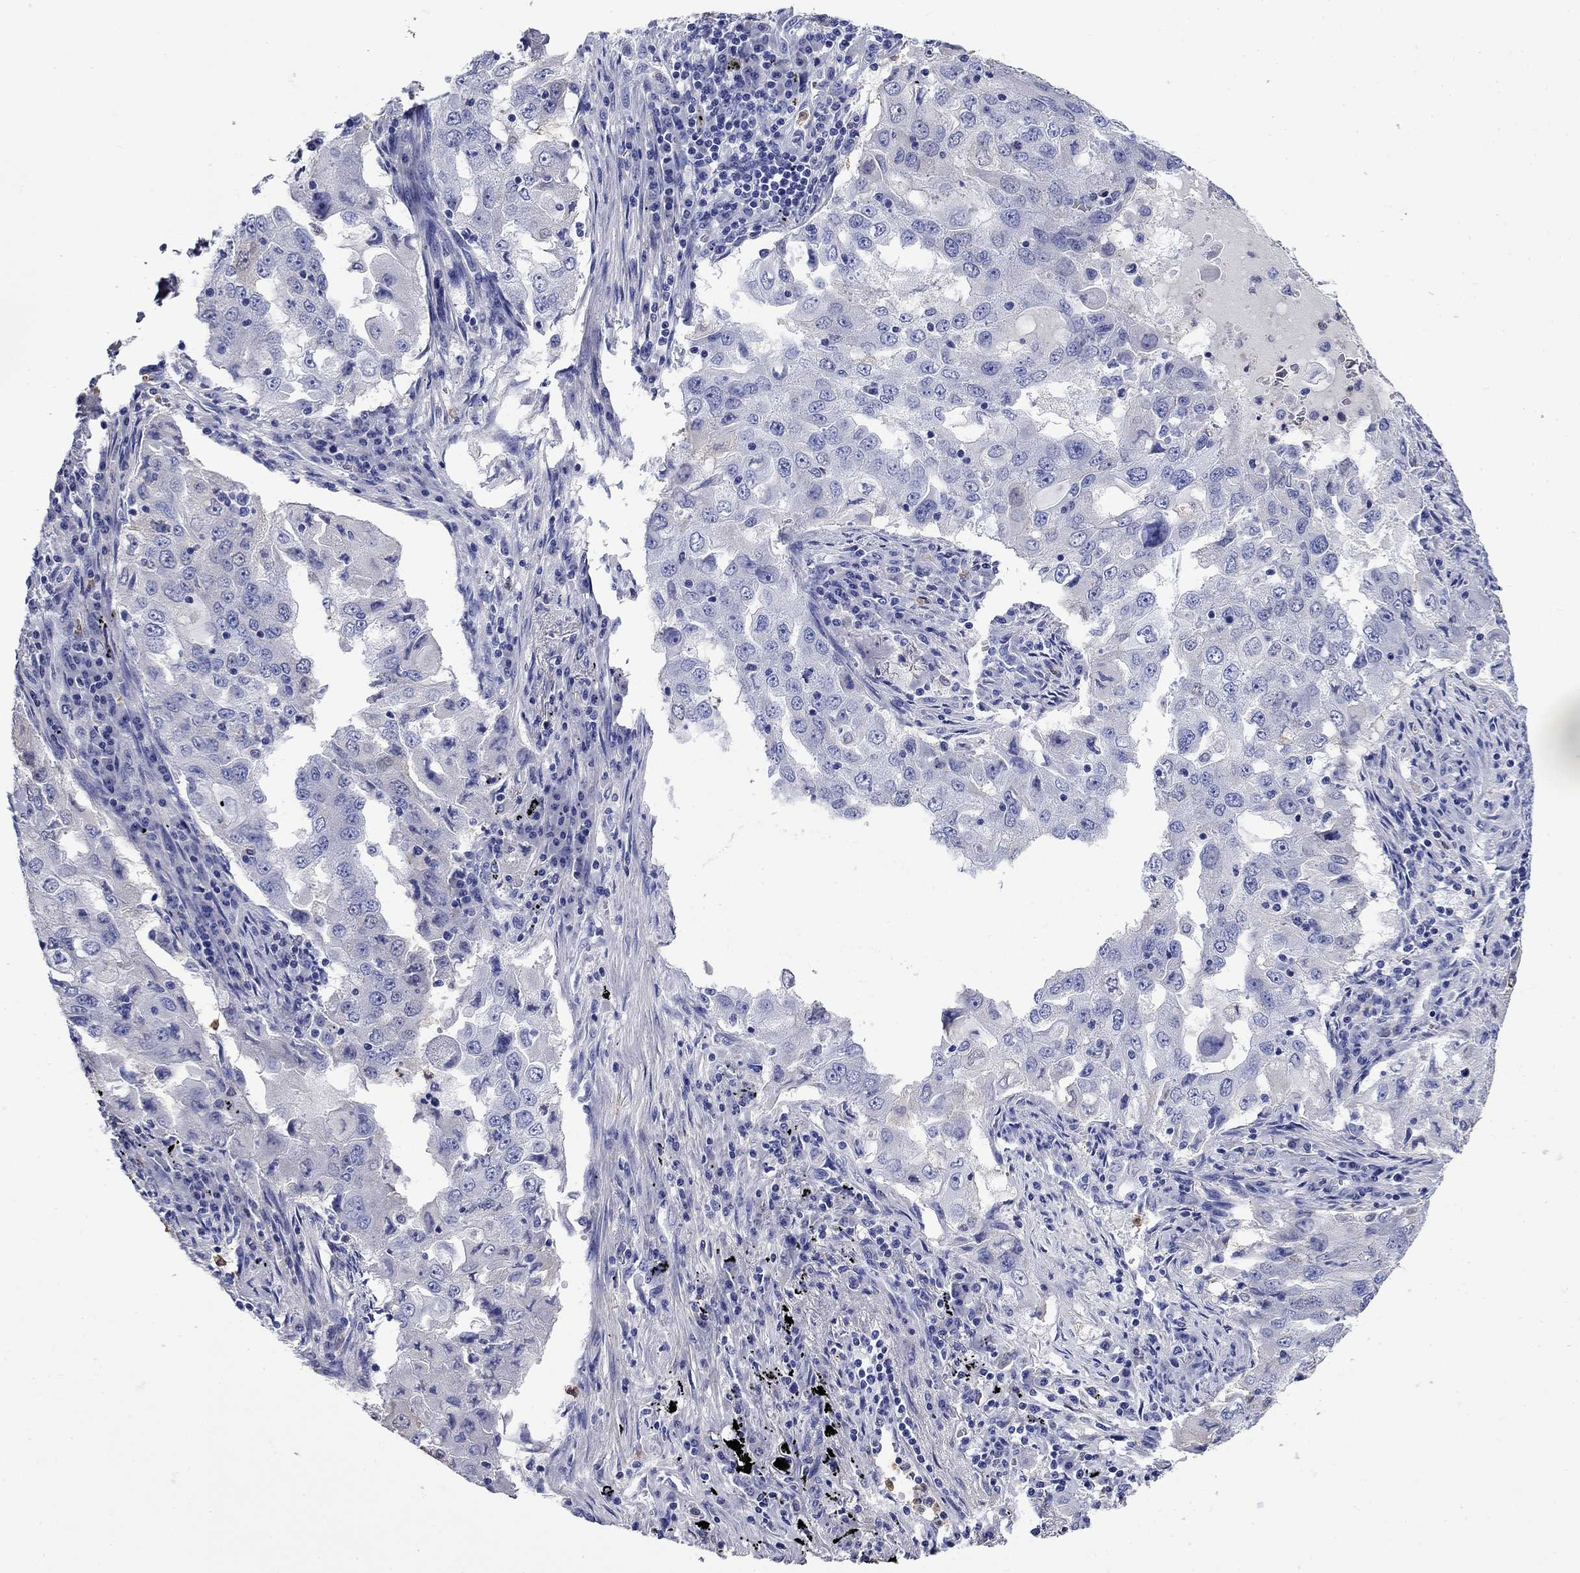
{"staining": {"intensity": "negative", "quantity": "none", "location": "none"}, "tissue": "lung cancer", "cell_type": "Tumor cells", "image_type": "cancer", "snomed": [{"axis": "morphology", "description": "Adenocarcinoma, NOS"}, {"axis": "topography", "description": "Lung"}], "caption": "The histopathology image reveals no significant positivity in tumor cells of lung cancer.", "gene": "TFR2", "patient": {"sex": "female", "age": 61}}